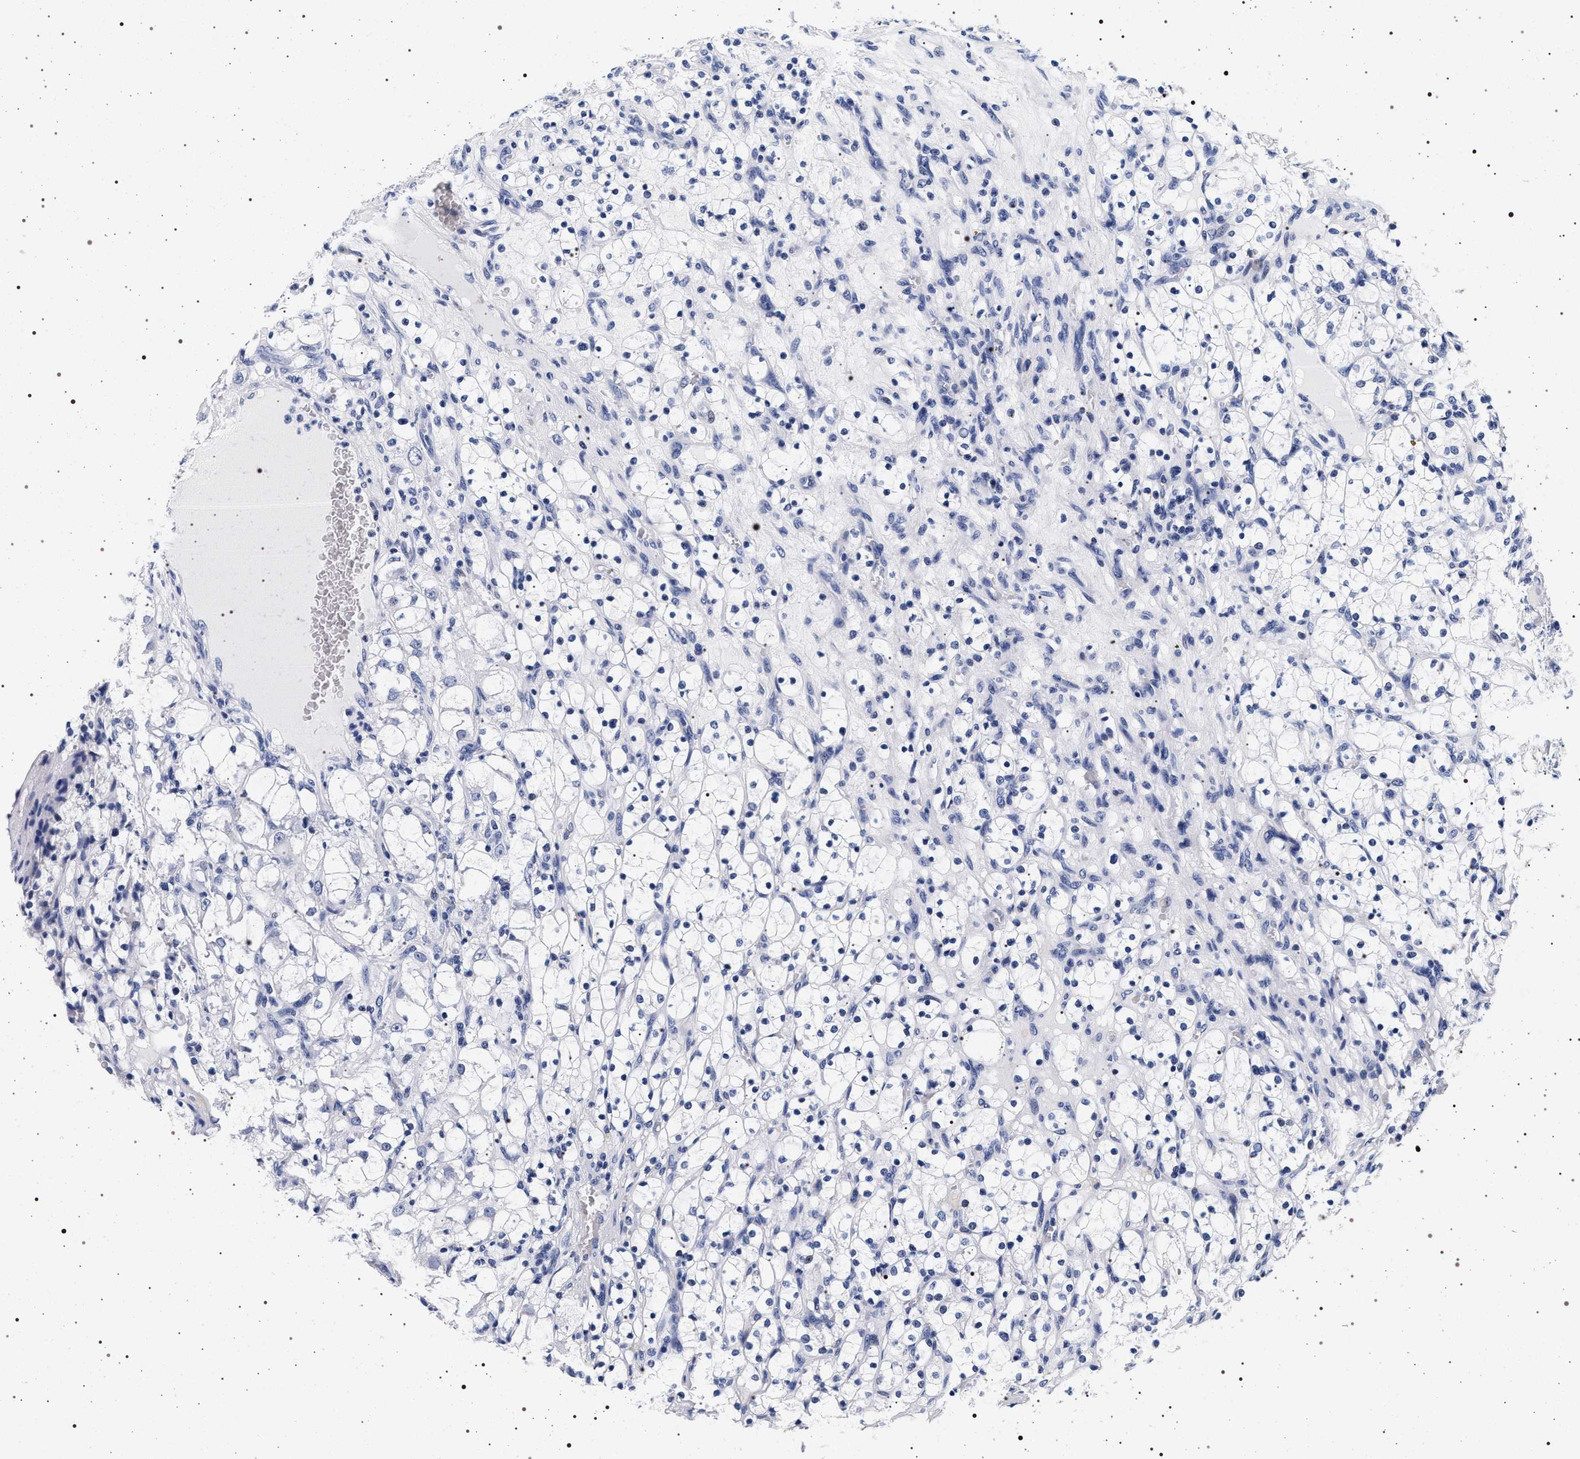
{"staining": {"intensity": "negative", "quantity": "none", "location": "none"}, "tissue": "renal cancer", "cell_type": "Tumor cells", "image_type": "cancer", "snomed": [{"axis": "morphology", "description": "Adenocarcinoma, NOS"}, {"axis": "topography", "description": "Kidney"}], "caption": "Immunohistochemistry (IHC) histopathology image of neoplastic tissue: renal cancer (adenocarcinoma) stained with DAB exhibits no significant protein positivity in tumor cells.", "gene": "SYN1", "patient": {"sex": "female", "age": 69}}